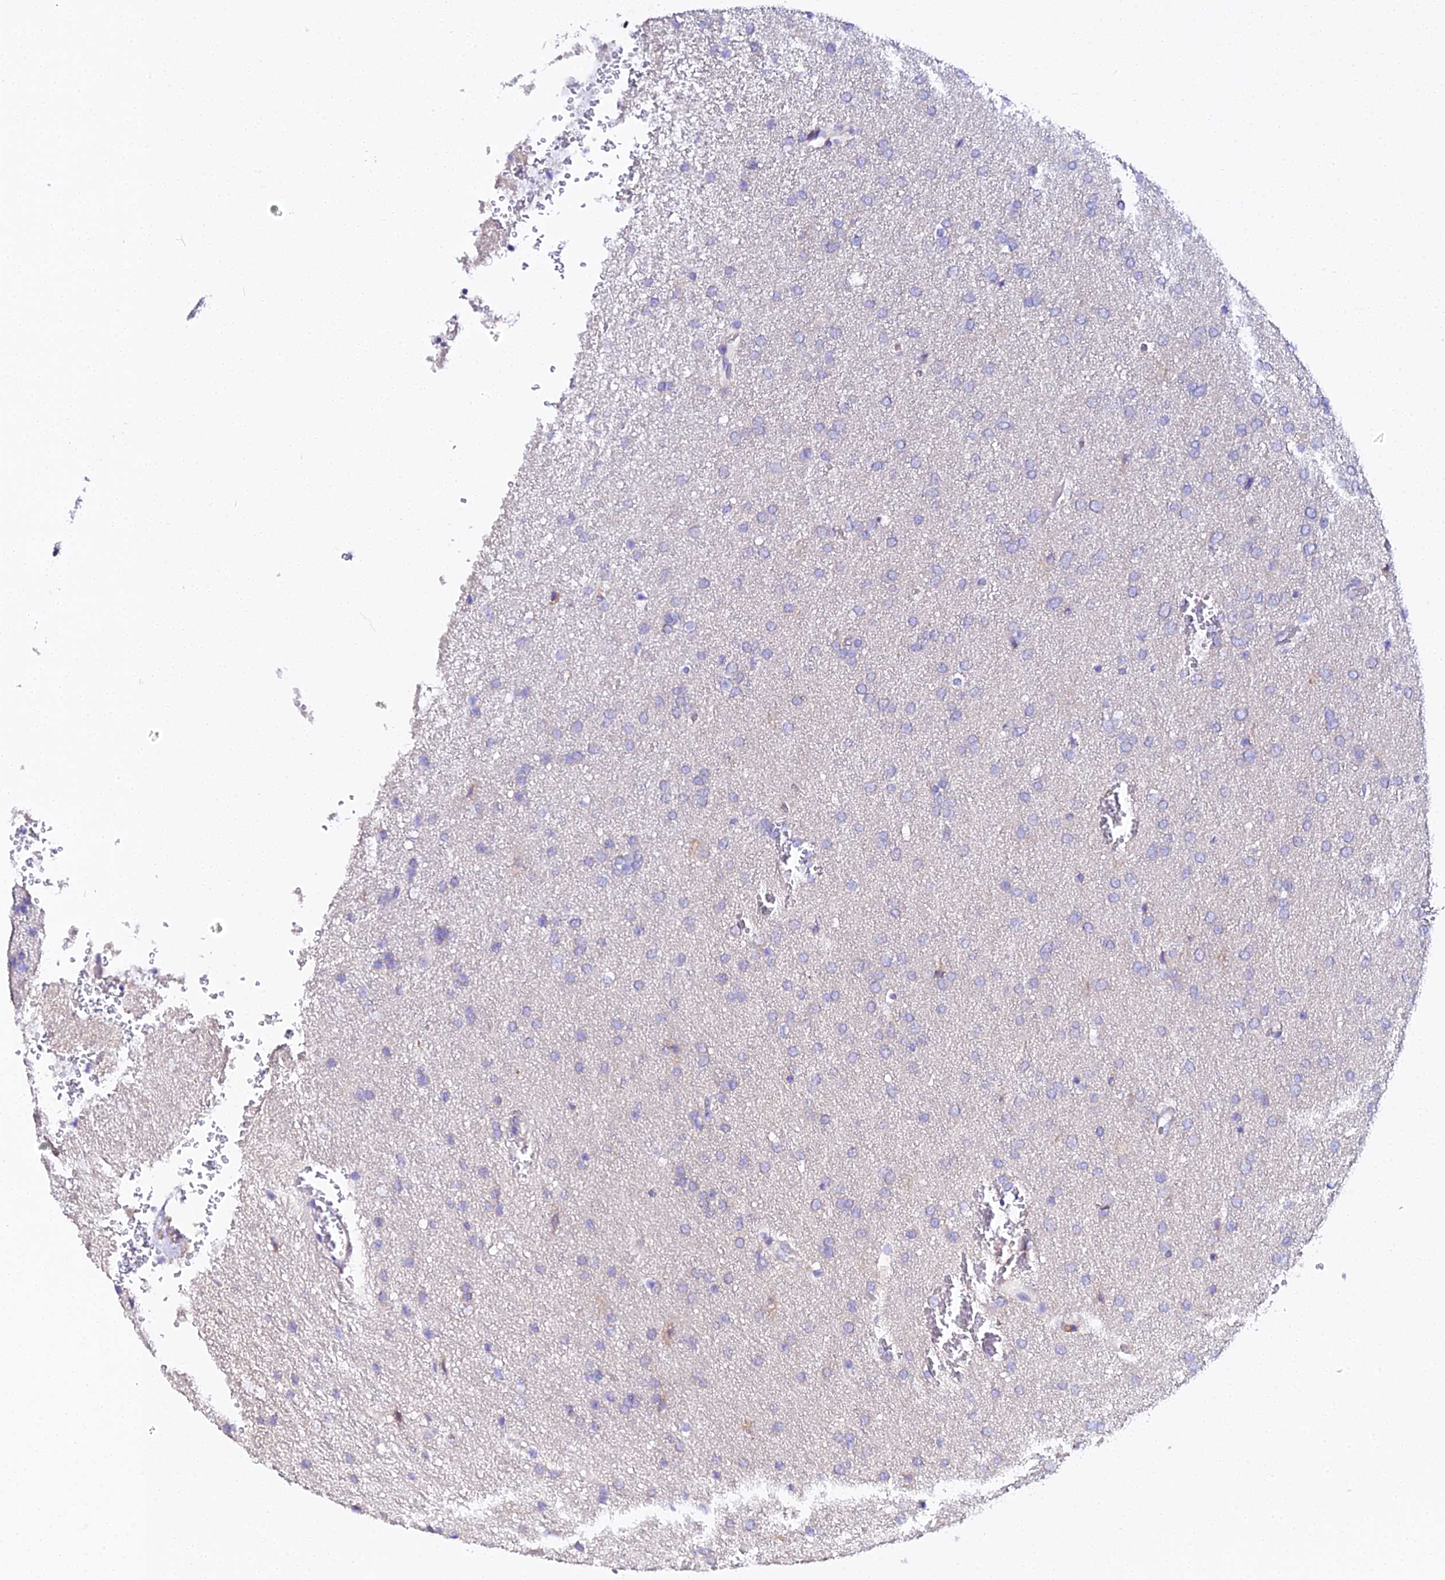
{"staining": {"intensity": "negative", "quantity": "none", "location": "none"}, "tissue": "glioma", "cell_type": "Tumor cells", "image_type": "cancer", "snomed": [{"axis": "morphology", "description": "Glioma, malignant, Low grade"}, {"axis": "topography", "description": "Brain"}], "caption": "Image shows no significant protein positivity in tumor cells of glioma. (DAB immunohistochemistry visualized using brightfield microscopy, high magnification).", "gene": "CFAP45", "patient": {"sex": "female", "age": 32}}